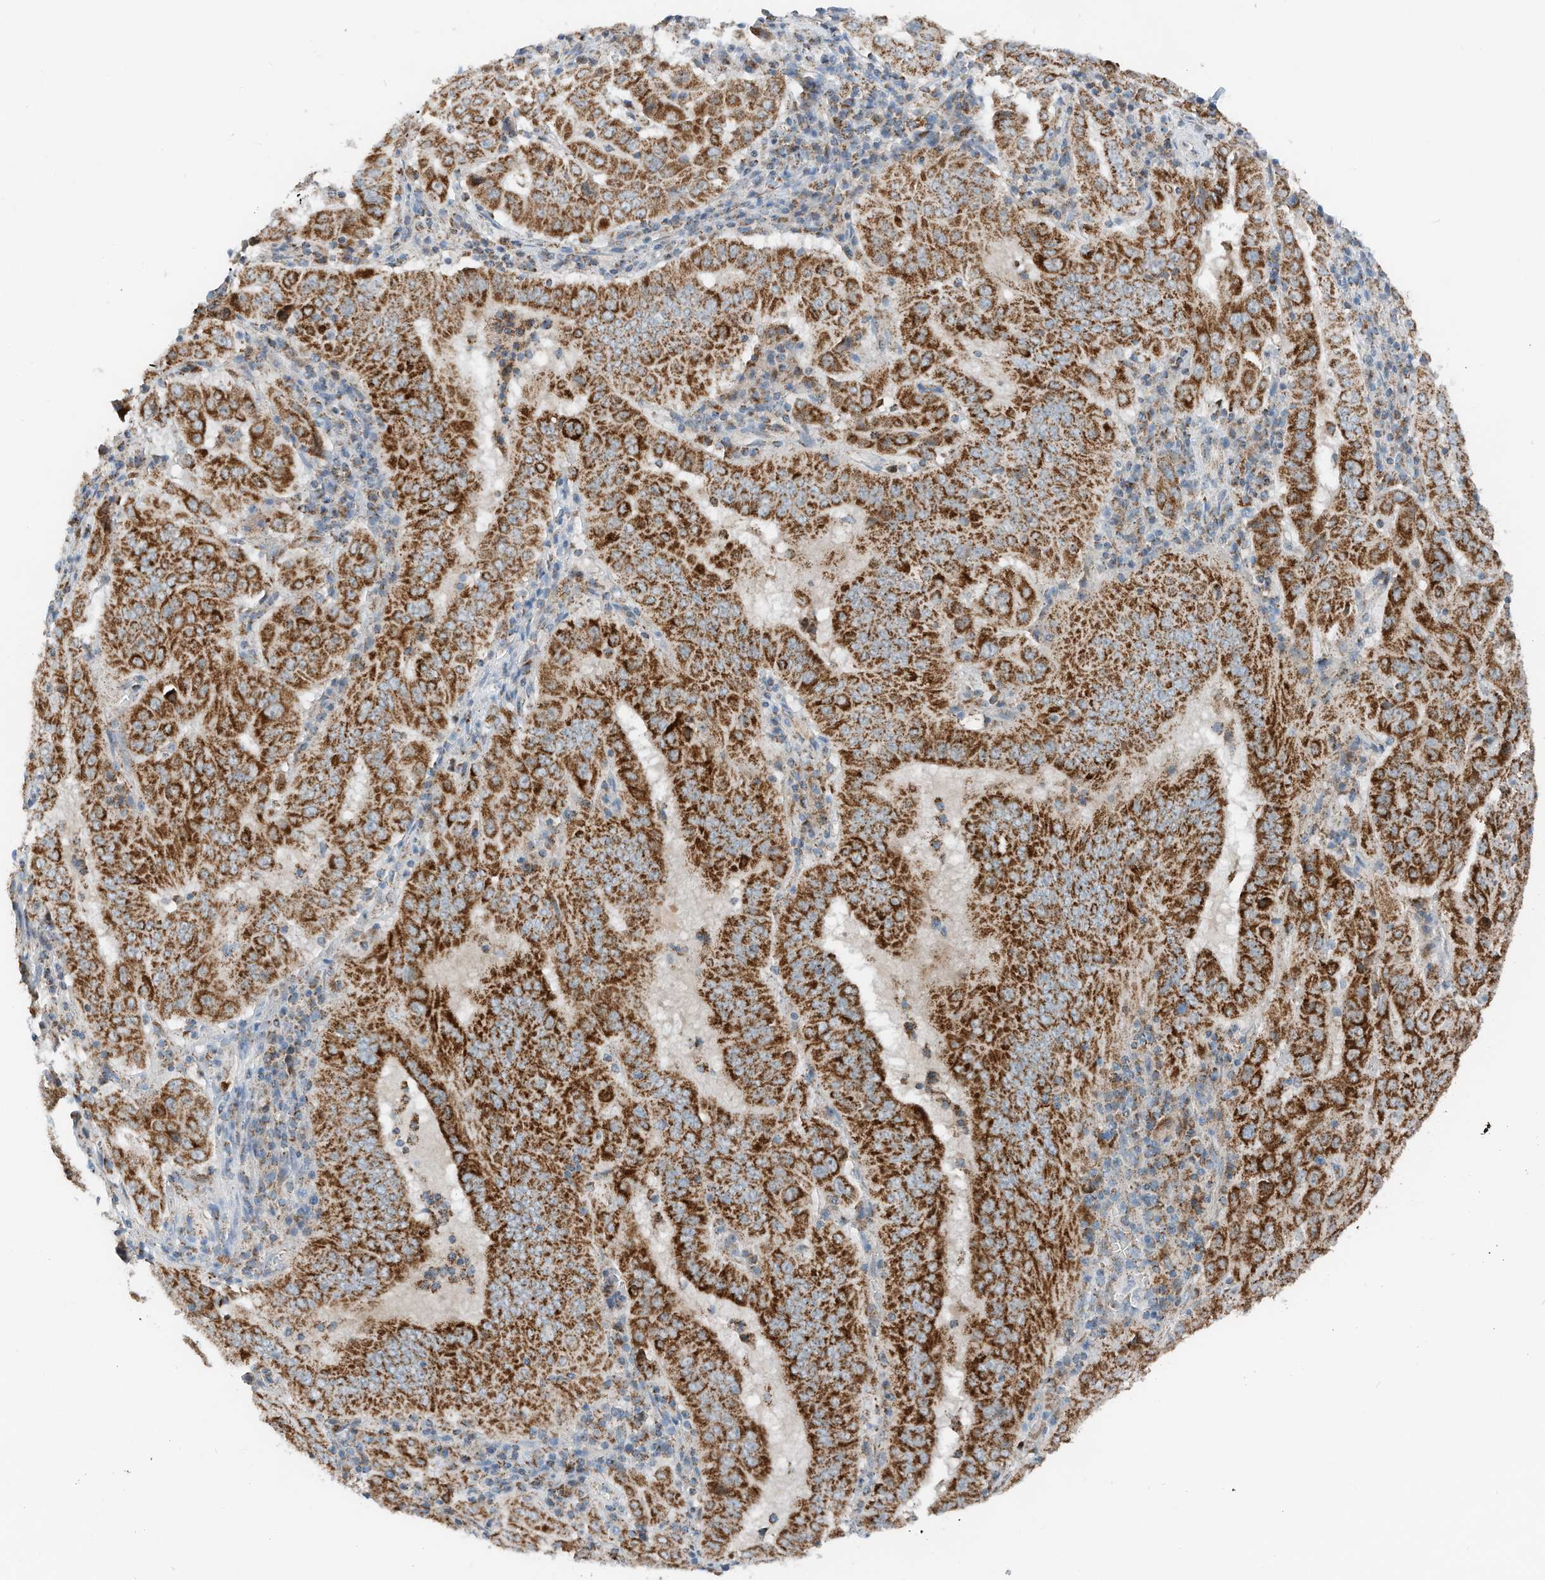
{"staining": {"intensity": "strong", "quantity": ">75%", "location": "cytoplasmic/membranous"}, "tissue": "pancreatic cancer", "cell_type": "Tumor cells", "image_type": "cancer", "snomed": [{"axis": "morphology", "description": "Adenocarcinoma, NOS"}, {"axis": "topography", "description": "Pancreas"}], "caption": "Approximately >75% of tumor cells in human pancreatic cancer (adenocarcinoma) show strong cytoplasmic/membranous protein positivity as visualized by brown immunohistochemical staining.", "gene": "RMND1", "patient": {"sex": "male", "age": 63}}